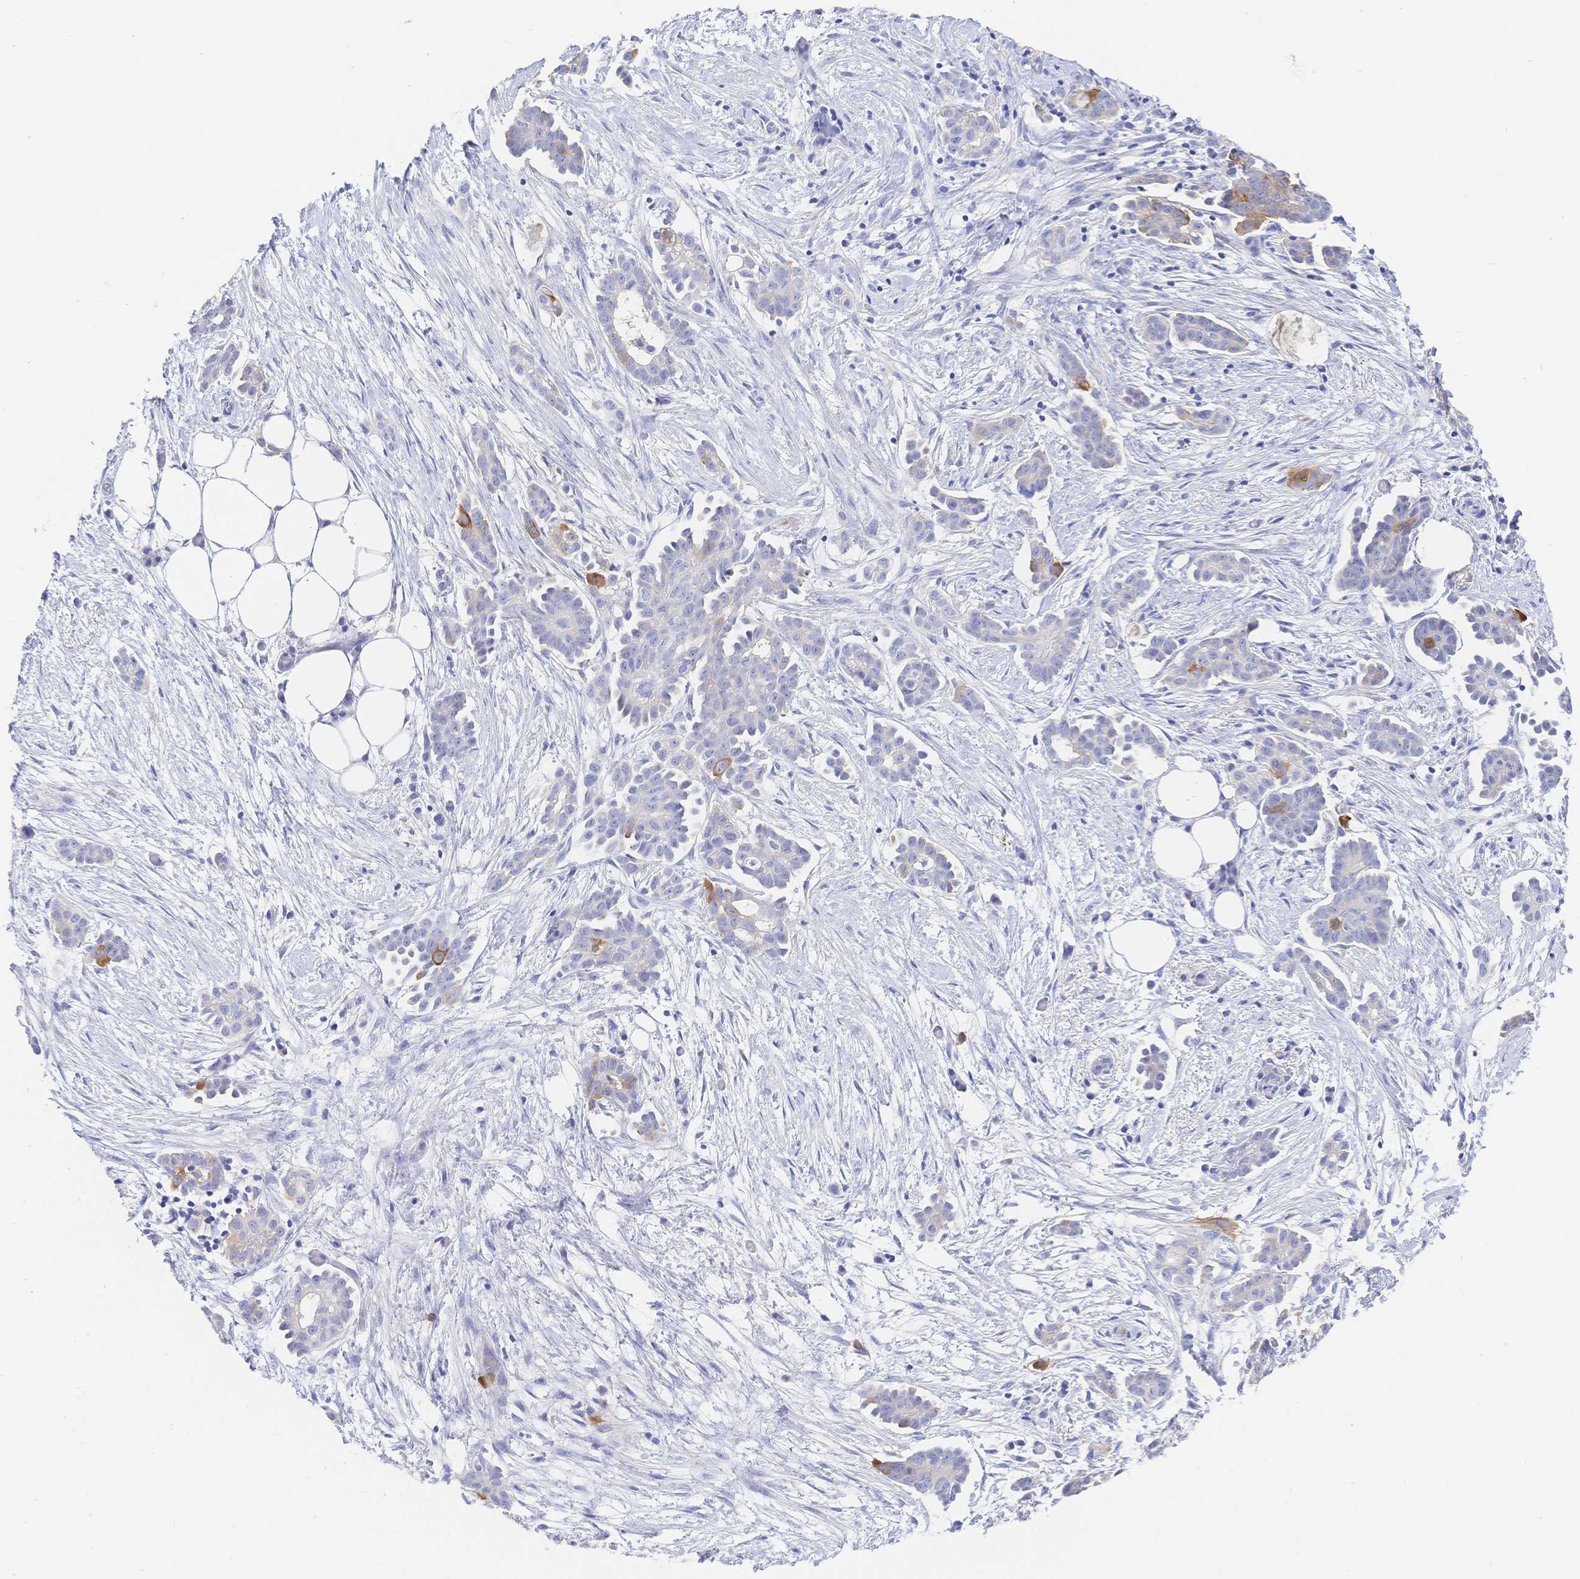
{"staining": {"intensity": "moderate", "quantity": "<25%", "location": "cytoplasmic/membranous"}, "tissue": "ovarian cancer", "cell_type": "Tumor cells", "image_type": "cancer", "snomed": [{"axis": "morphology", "description": "Cystadenocarcinoma, serous, NOS"}, {"axis": "topography", "description": "Ovary"}], "caption": "Ovarian cancer was stained to show a protein in brown. There is low levels of moderate cytoplasmic/membranous expression in approximately <25% of tumor cells.", "gene": "RRM1", "patient": {"sex": "female", "age": 50}}